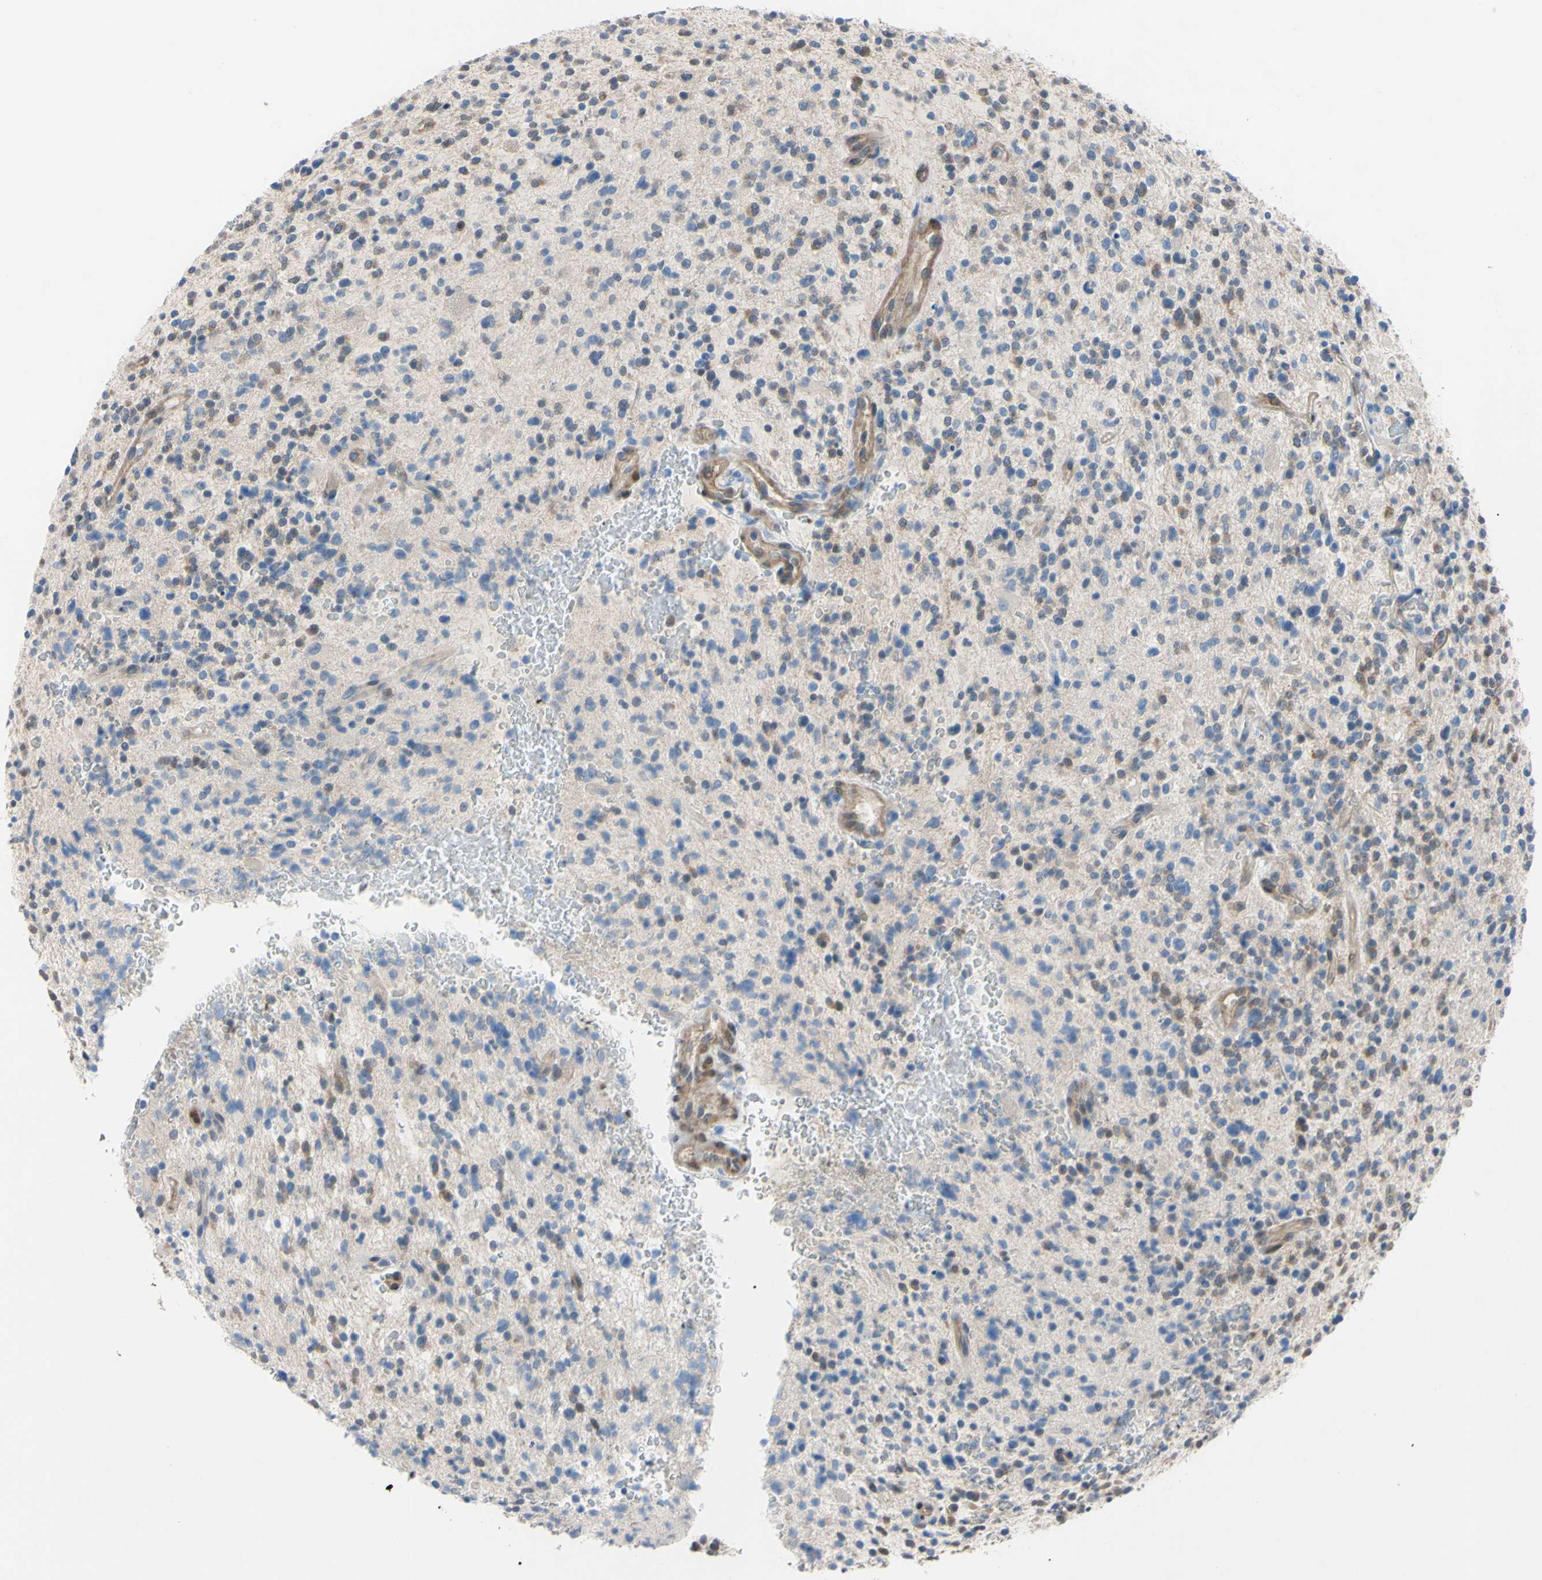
{"staining": {"intensity": "moderate", "quantity": "<25%", "location": "cytoplasmic/membranous"}, "tissue": "glioma", "cell_type": "Tumor cells", "image_type": "cancer", "snomed": [{"axis": "morphology", "description": "Glioma, malignant, High grade"}, {"axis": "topography", "description": "Brain"}], "caption": "A brown stain shows moderate cytoplasmic/membranous expression of a protein in glioma tumor cells.", "gene": "NOL3", "patient": {"sex": "male", "age": 48}}